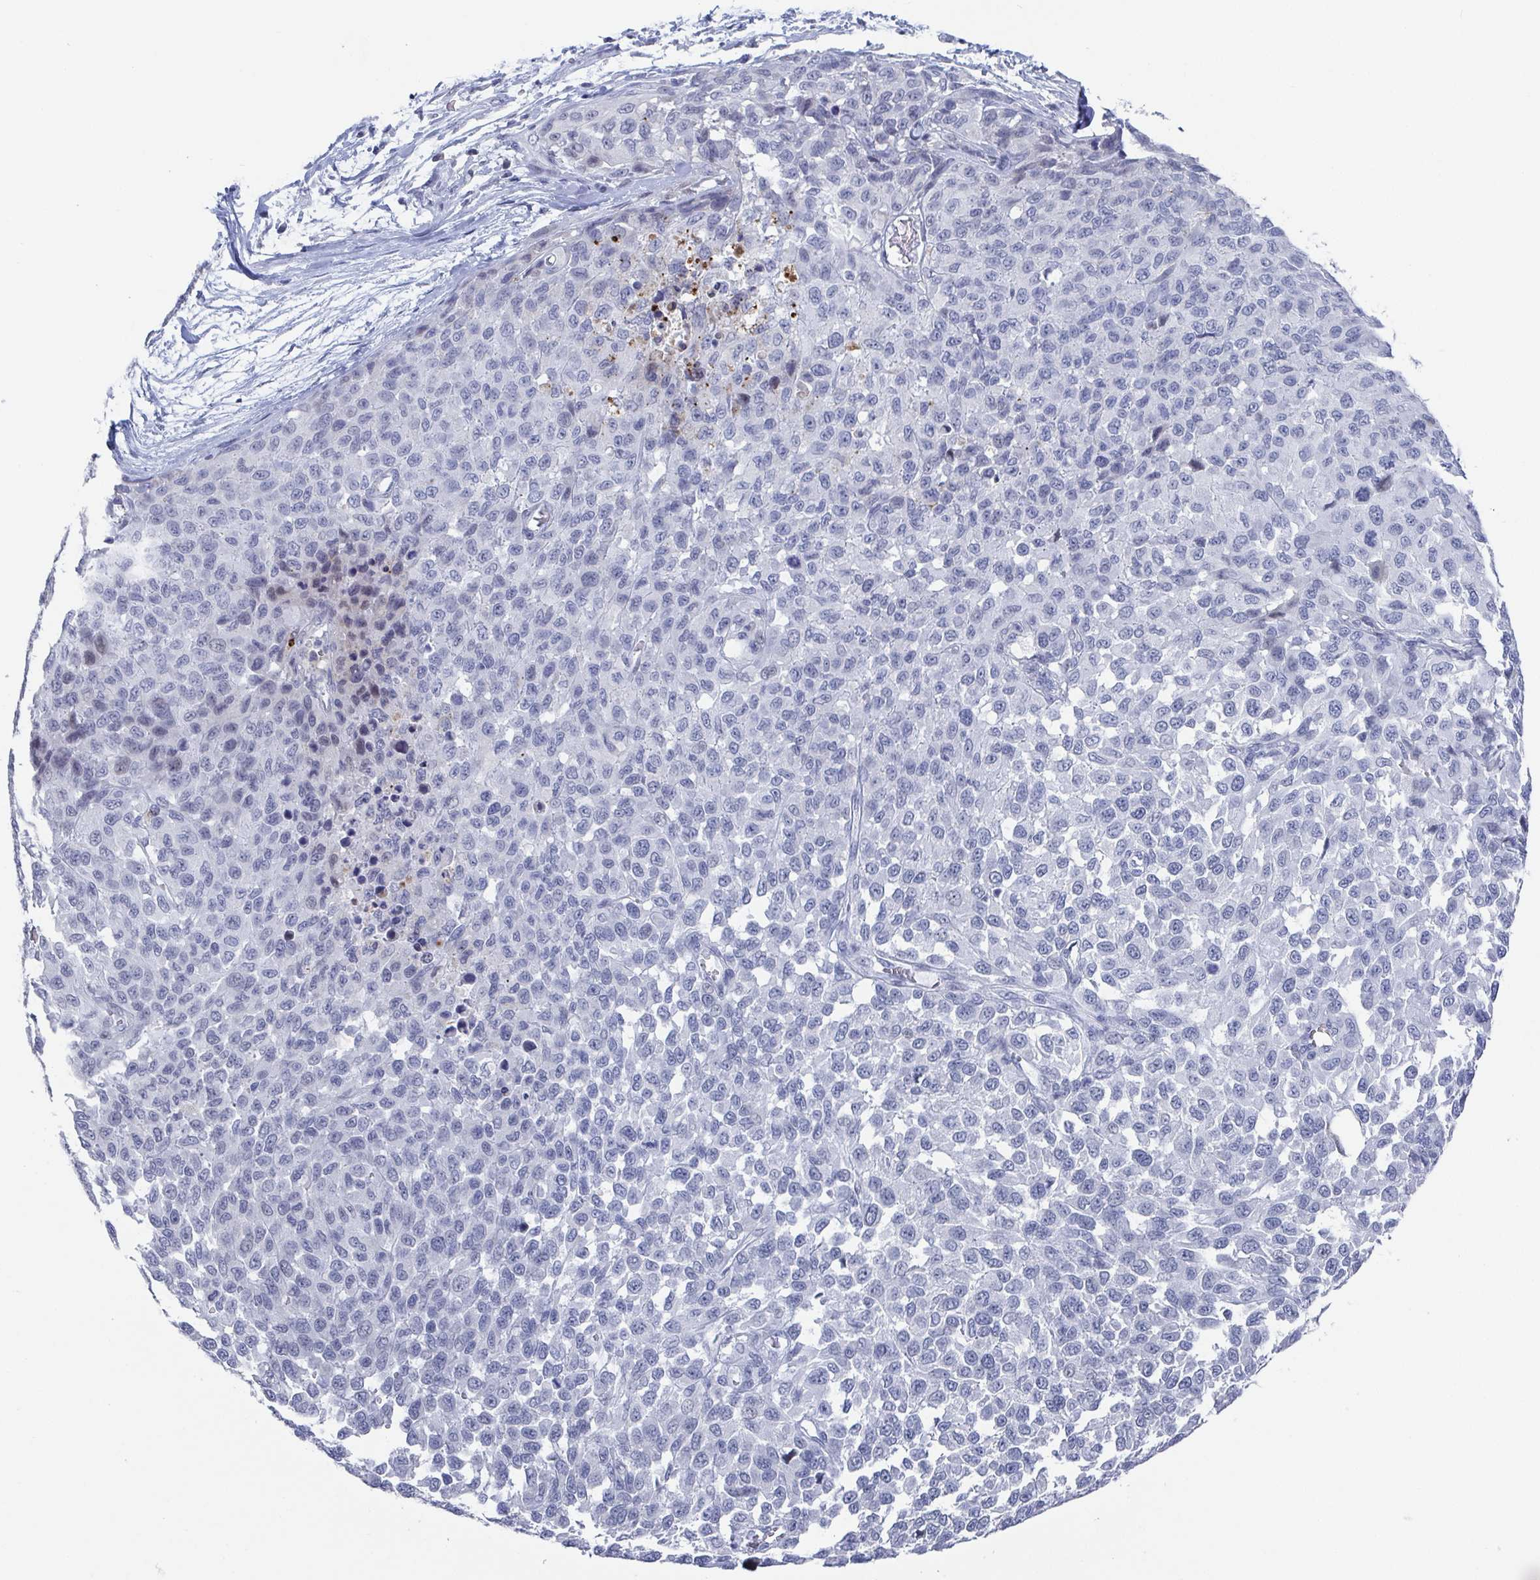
{"staining": {"intensity": "negative", "quantity": "none", "location": "none"}, "tissue": "melanoma", "cell_type": "Tumor cells", "image_type": "cancer", "snomed": [{"axis": "morphology", "description": "Malignant melanoma, NOS"}, {"axis": "topography", "description": "Skin"}], "caption": "Image shows no protein positivity in tumor cells of malignant melanoma tissue.", "gene": "CAMKV", "patient": {"sex": "male", "age": 62}}